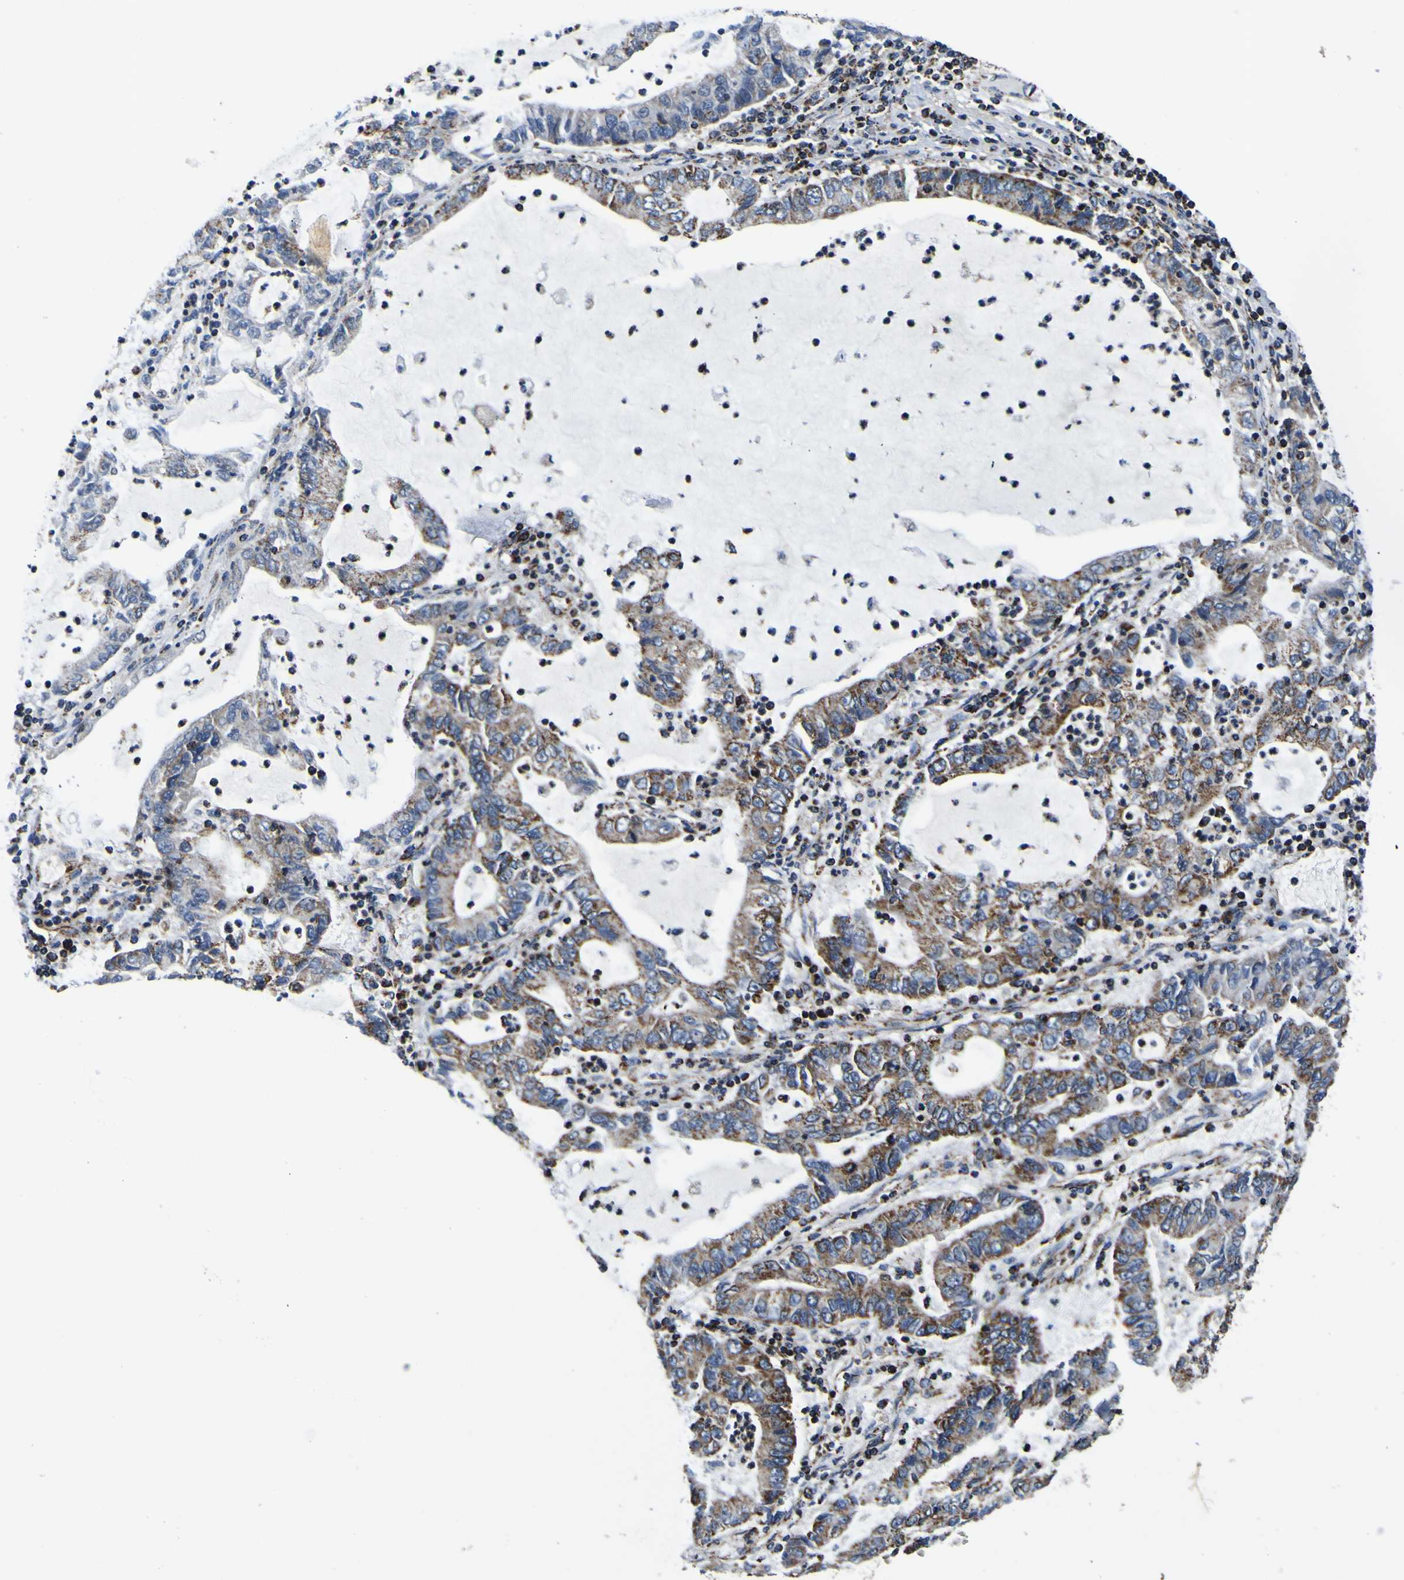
{"staining": {"intensity": "moderate", "quantity": "25%-75%", "location": "cytoplasmic/membranous"}, "tissue": "lung cancer", "cell_type": "Tumor cells", "image_type": "cancer", "snomed": [{"axis": "morphology", "description": "Adenocarcinoma, NOS"}, {"axis": "topography", "description": "Lung"}], "caption": "Protein analysis of adenocarcinoma (lung) tissue displays moderate cytoplasmic/membranous expression in about 25%-75% of tumor cells. (DAB IHC with brightfield microscopy, high magnification).", "gene": "PTRH2", "patient": {"sex": "female", "age": 51}}